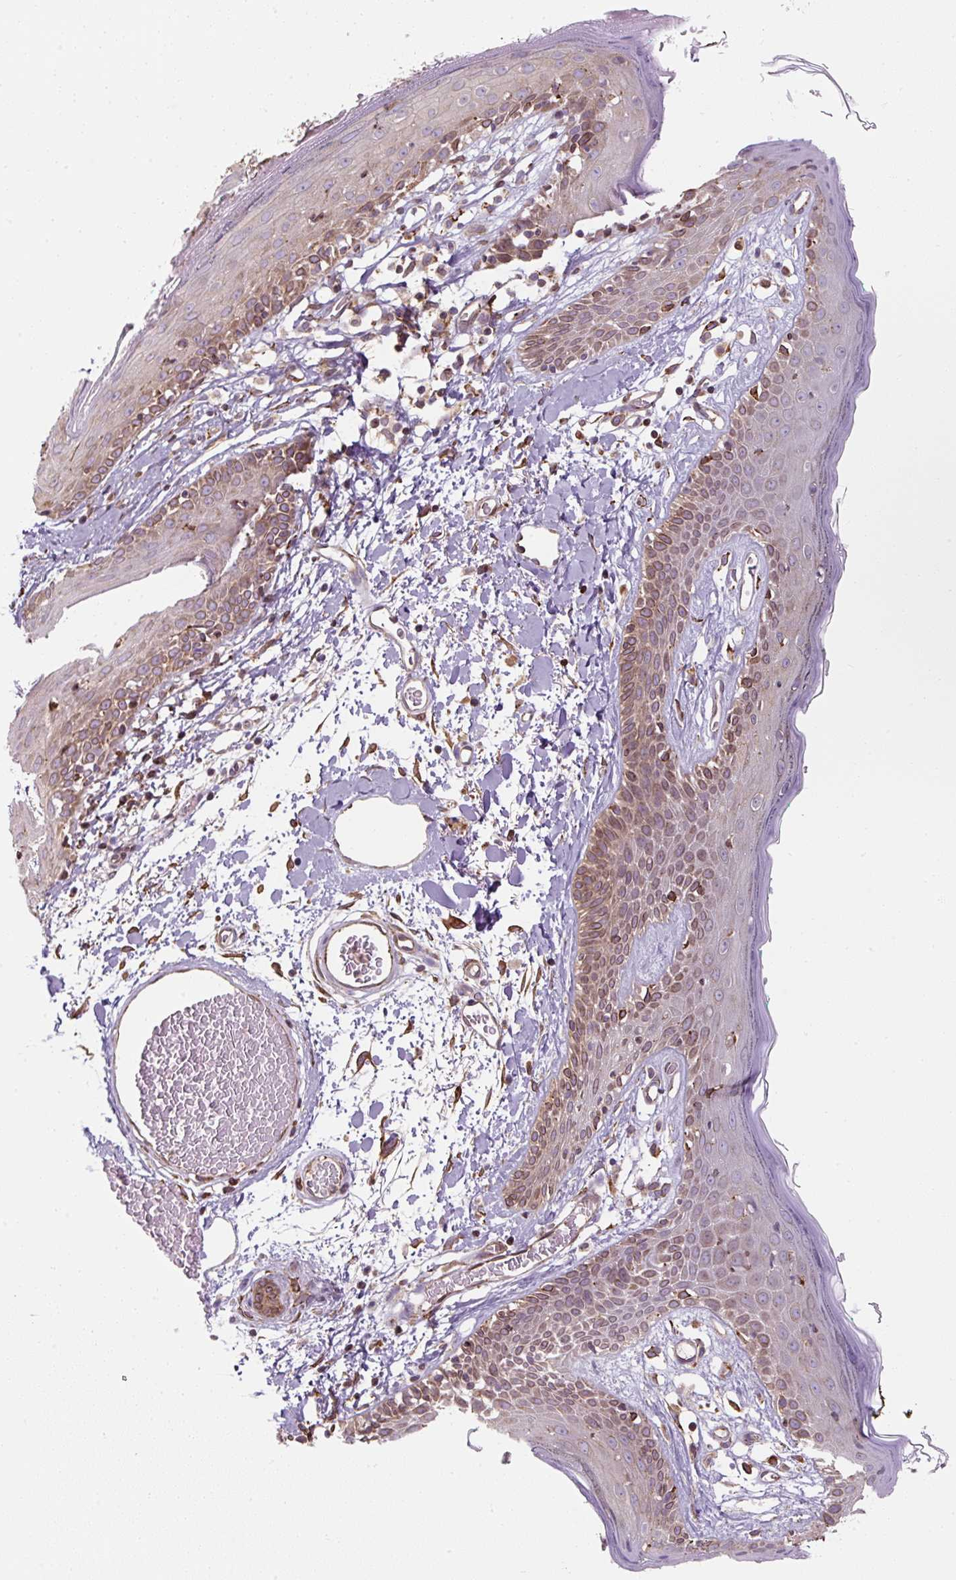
{"staining": {"intensity": "moderate", "quantity": ">75%", "location": "cytoplasmic/membranous"}, "tissue": "skin", "cell_type": "Fibroblasts", "image_type": "normal", "snomed": [{"axis": "morphology", "description": "Normal tissue, NOS"}, {"axis": "topography", "description": "Skin"}], "caption": "This is a histology image of immunohistochemistry staining of benign skin, which shows moderate expression in the cytoplasmic/membranous of fibroblasts.", "gene": "PRKCSH", "patient": {"sex": "male", "age": 79}}